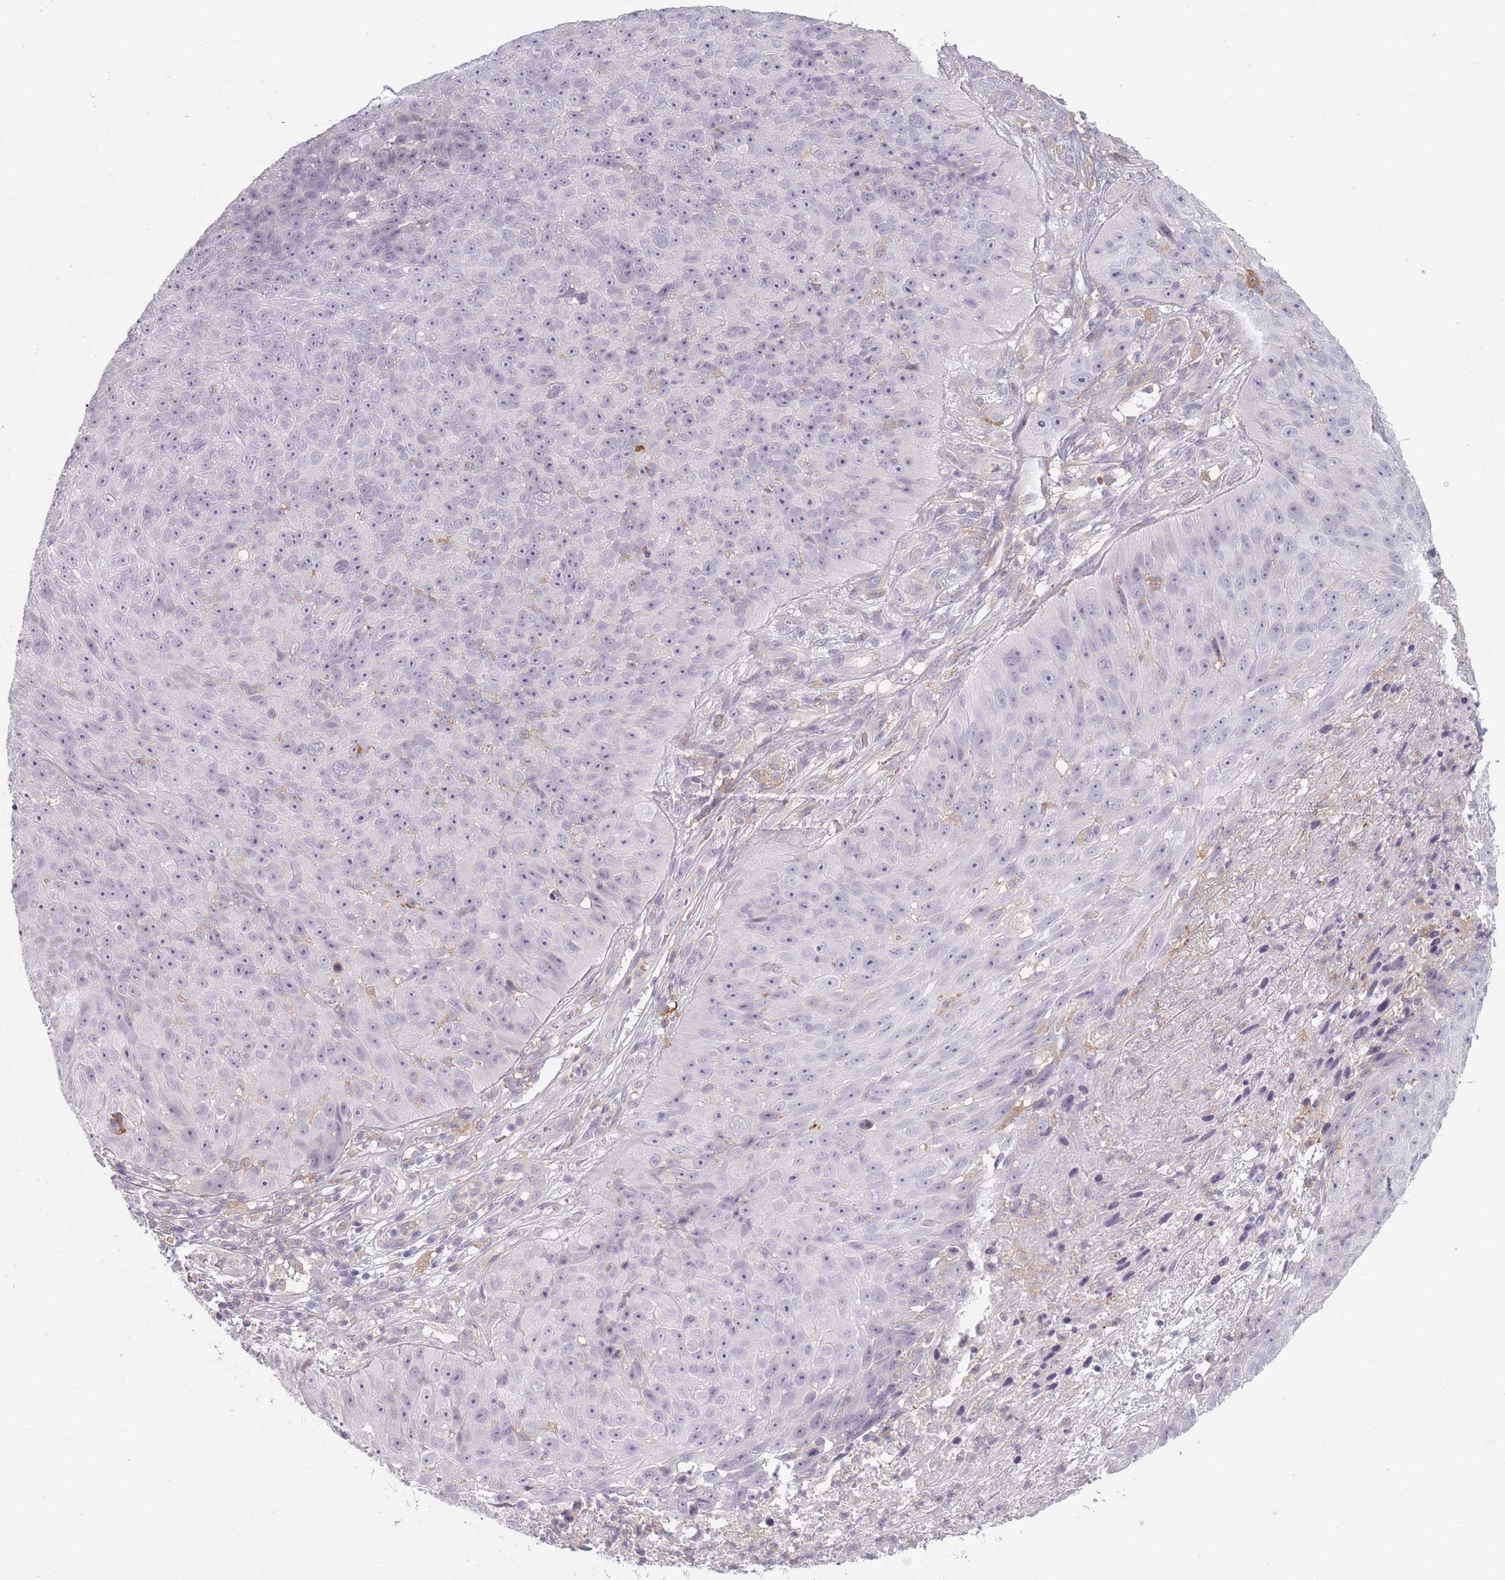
{"staining": {"intensity": "negative", "quantity": "none", "location": "none"}, "tissue": "skin cancer", "cell_type": "Tumor cells", "image_type": "cancer", "snomed": [{"axis": "morphology", "description": "Squamous cell carcinoma, NOS"}, {"axis": "topography", "description": "Skin"}], "caption": "Squamous cell carcinoma (skin) was stained to show a protein in brown. There is no significant expression in tumor cells.", "gene": "CC2D2B", "patient": {"sex": "female", "age": 87}}